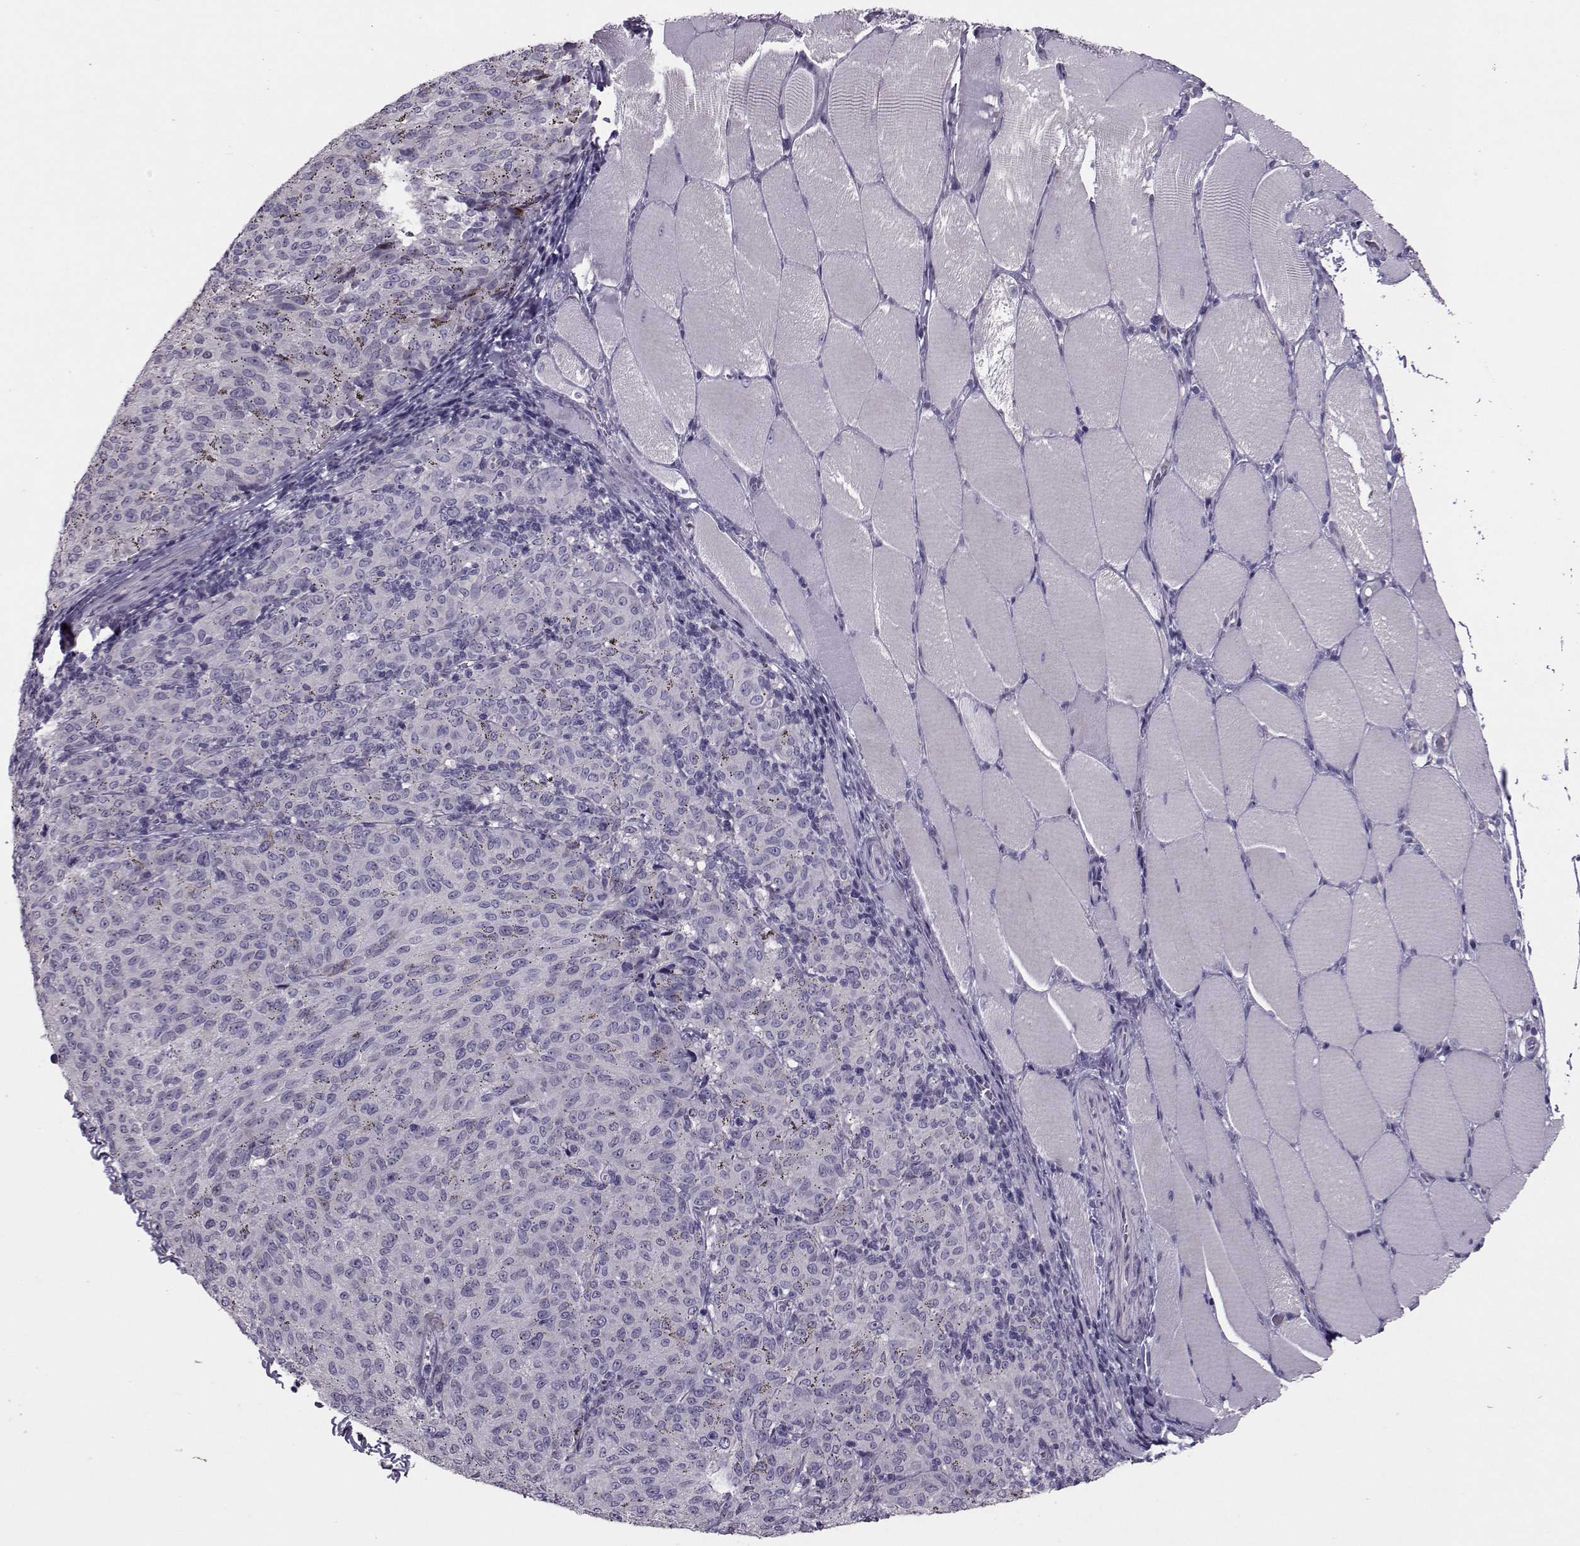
{"staining": {"intensity": "negative", "quantity": "none", "location": "none"}, "tissue": "melanoma", "cell_type": "Tumor cells", "image_type": "cancer", "snomed": [{"axis": "morphology", "description": "Malignant melanoma, NOS"}, {"axis": "topography", "description": "Skin"}], "caption": "Melanoma stained for a protein using IHC shows no staining tumor cells.", "gene": "ASRGL1", "patient": {"sex": "female", "age": 72}}